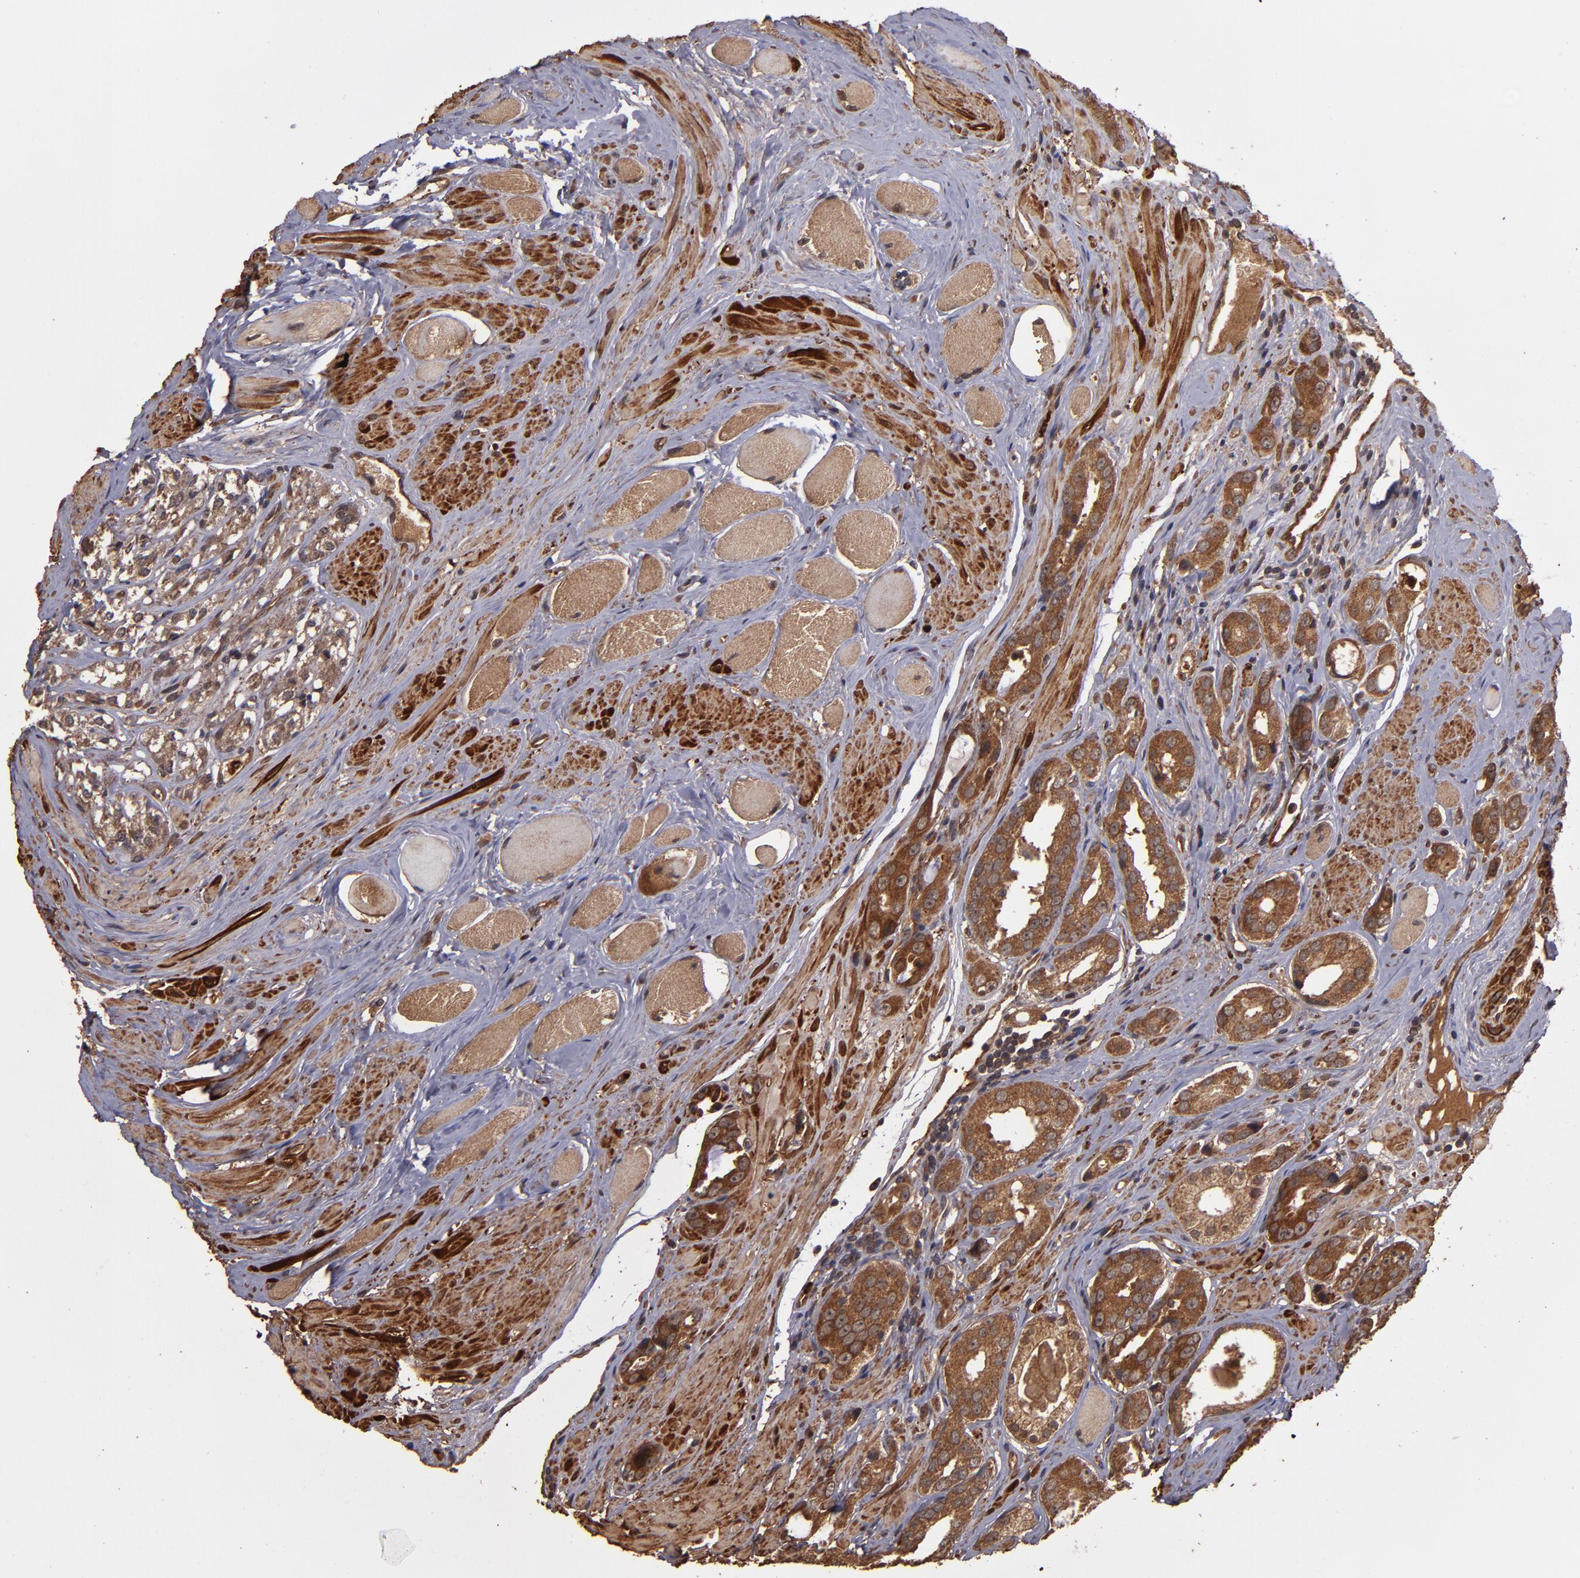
{"staining": {"intensity": "strong", "quantity": ">75%", "location": "cytoplasmic/membranous"}, "tissue": "prostate cancer", "cell_type": "Tumor cells", "image_type": "cancer", "snomed": [{"axis": "morphology", "description": "Adenocarcinoma, Medium grade"}, {"axis": "topography", "description": "Prostate"}], "caption": "Tumor cells reveal high levels of strong cytoplasmic/membranous positivity in about >75% of cells in human prostate adenocarcinoma (medium-grade). (Brightfield microscopy of DAB IHC at high magnification).", "gene": "TXNDC16", "patient": {"sex": "male", "age": 53}}